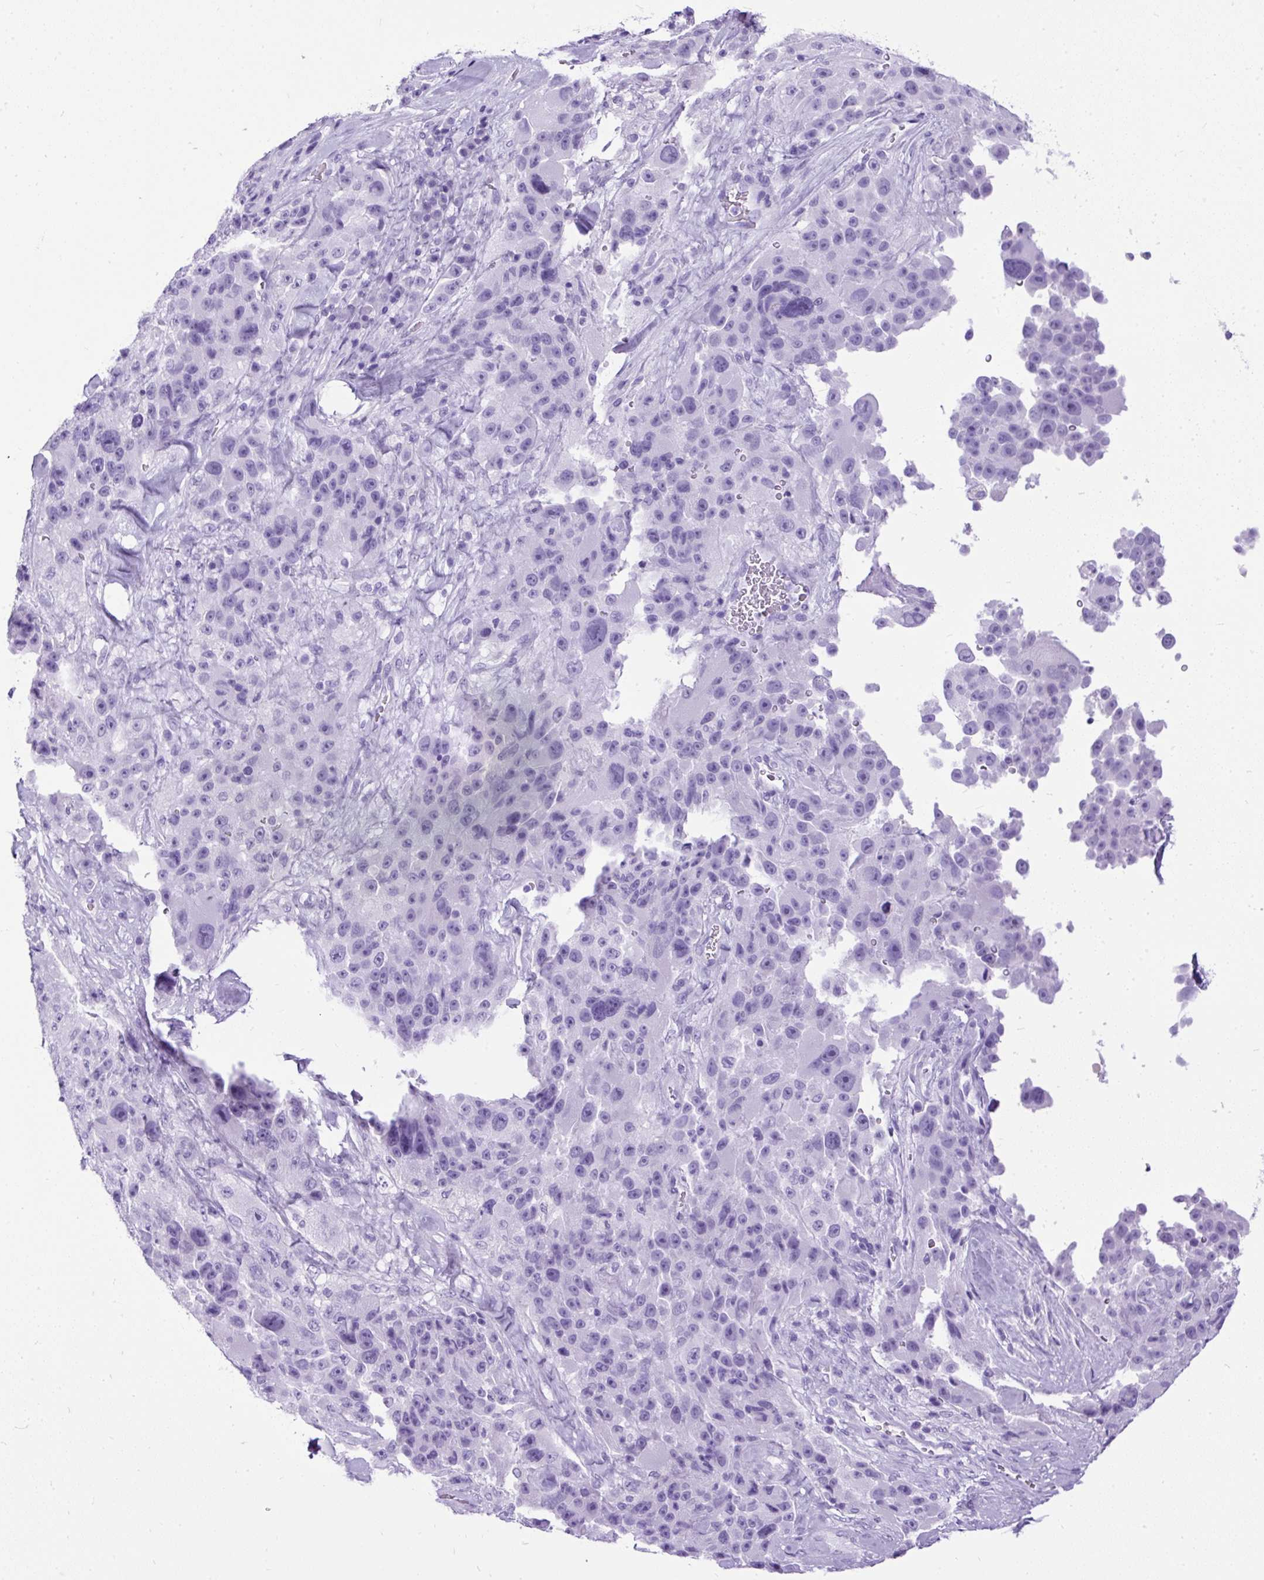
{"staining": {"intensity": "negative", "quantity": "none", "location": "none"}, "tissue": "melanoma", "cell_type": "Tumor cells", "image_type": "cancer", "snomed": [{"axis": "morphology", "description": "Malignant melanoma, Metastatic site"}, {"axis": "topography", "description": "Lymph node"}], "caption": "Immunohistochemistry micrograph of melanoma stained for a protein (brown), which exhibits no expression in tumor cells.", "gene": "CEL", "patient": {"sex": "male", "age": 62}}